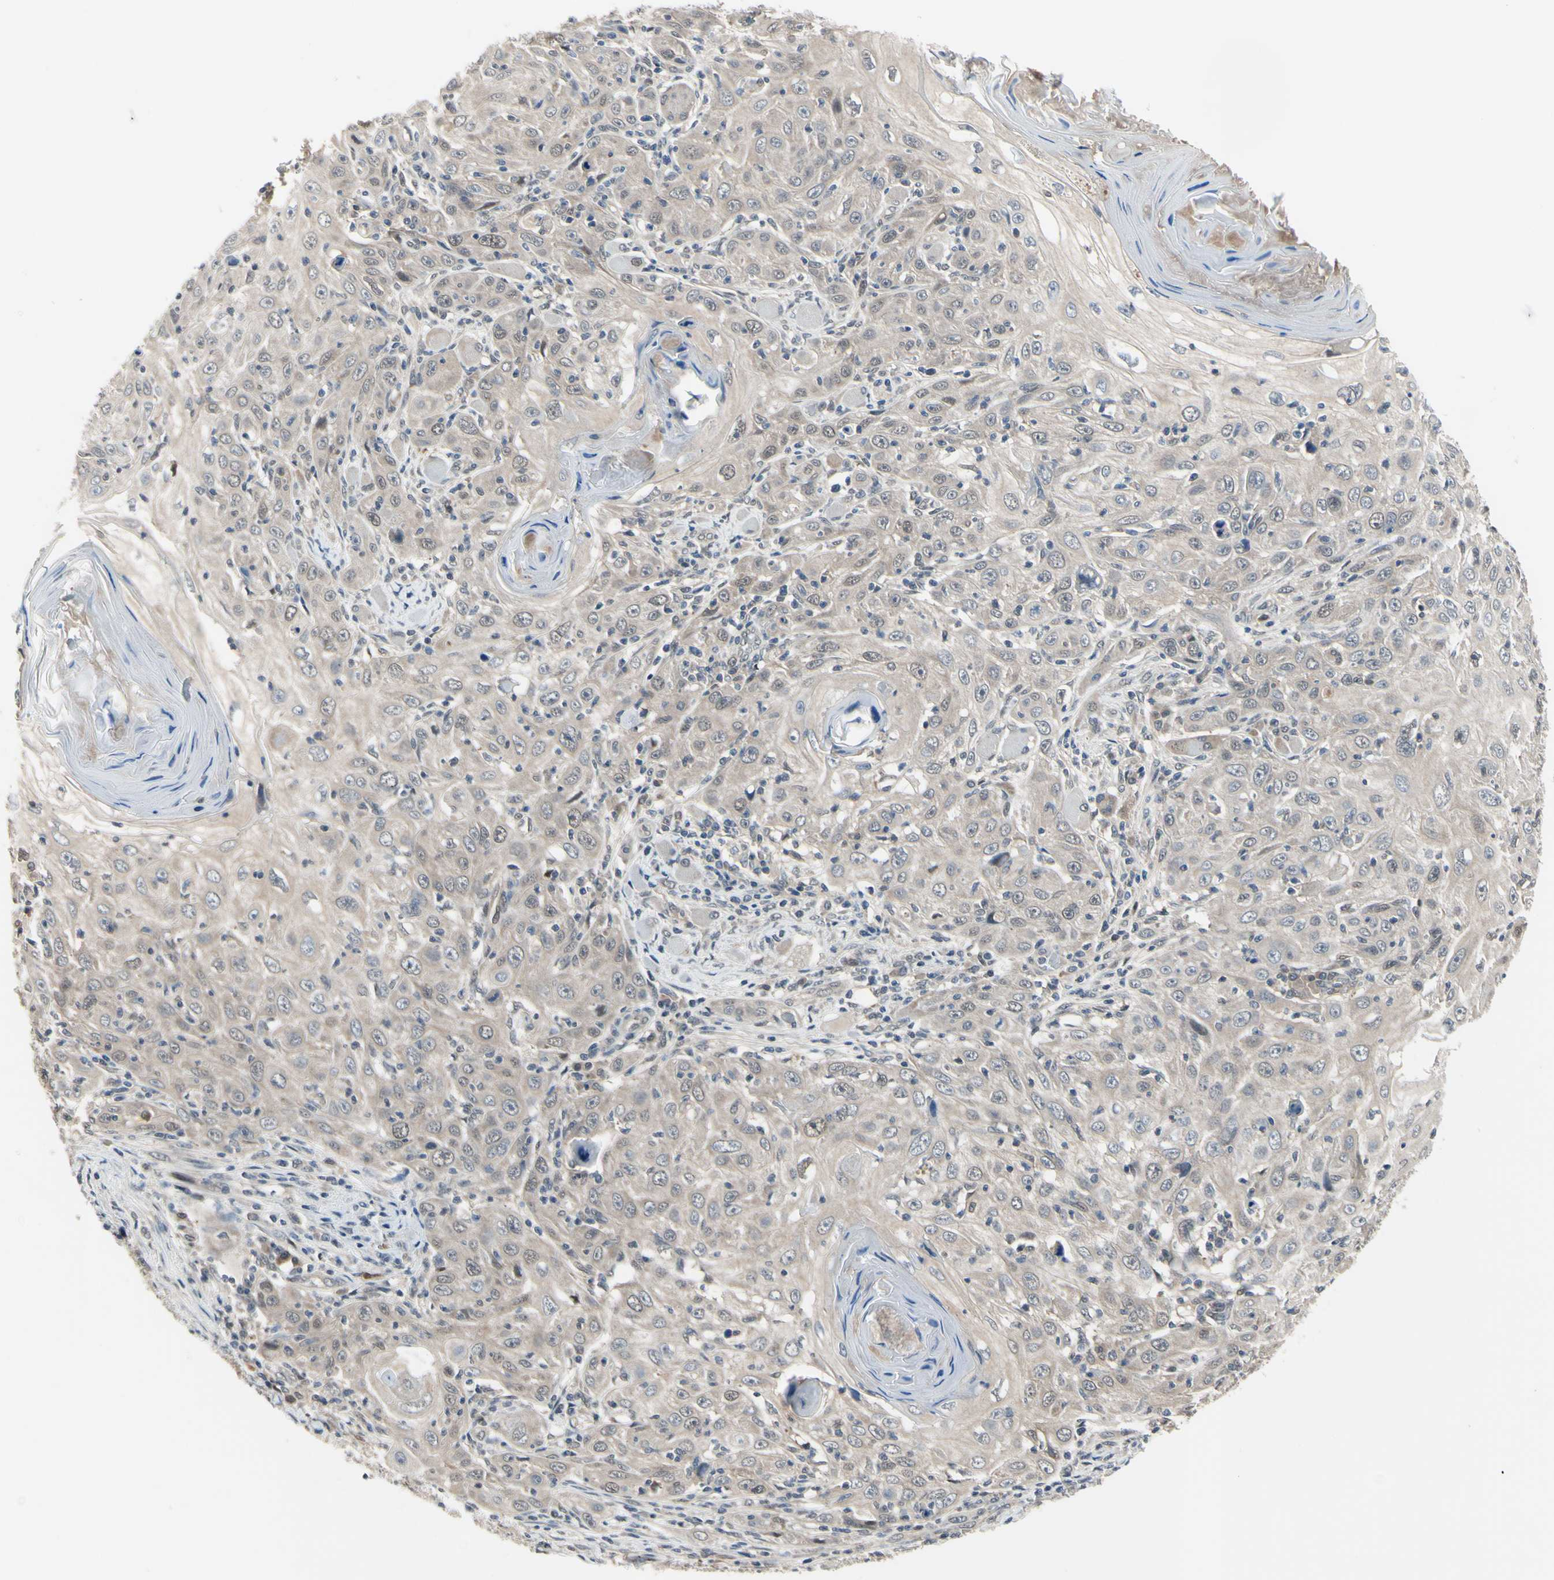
{"staining": {"intensity": "weak", "quantity": ">75%", "location": "cytoplasmic/membranous"}, "tissue": "skin cancer", "cell_type": "Tumor cells", "image_type": "cancer", "snomed": [{"axis": "morphology", "description": "Squamous cell carcinoma, NOS"}, {"axis": "topography", "description": "Skin"}], "caption": "Immunohistochemical staining of human squamous cell carcinoma (skin) displays low levels of weak cytoplasmic/membranous protein positivity in about >75% of tumor cells. The staining was performed using DAB (3,3'-diaminobenzidine) to visualize the protein expression in brown, while the nuclei were stained in blue with hematoxylin (Magnification: 20x).", "gene": "HSPA4", "patient": {"sex": "female", "age": 88}}